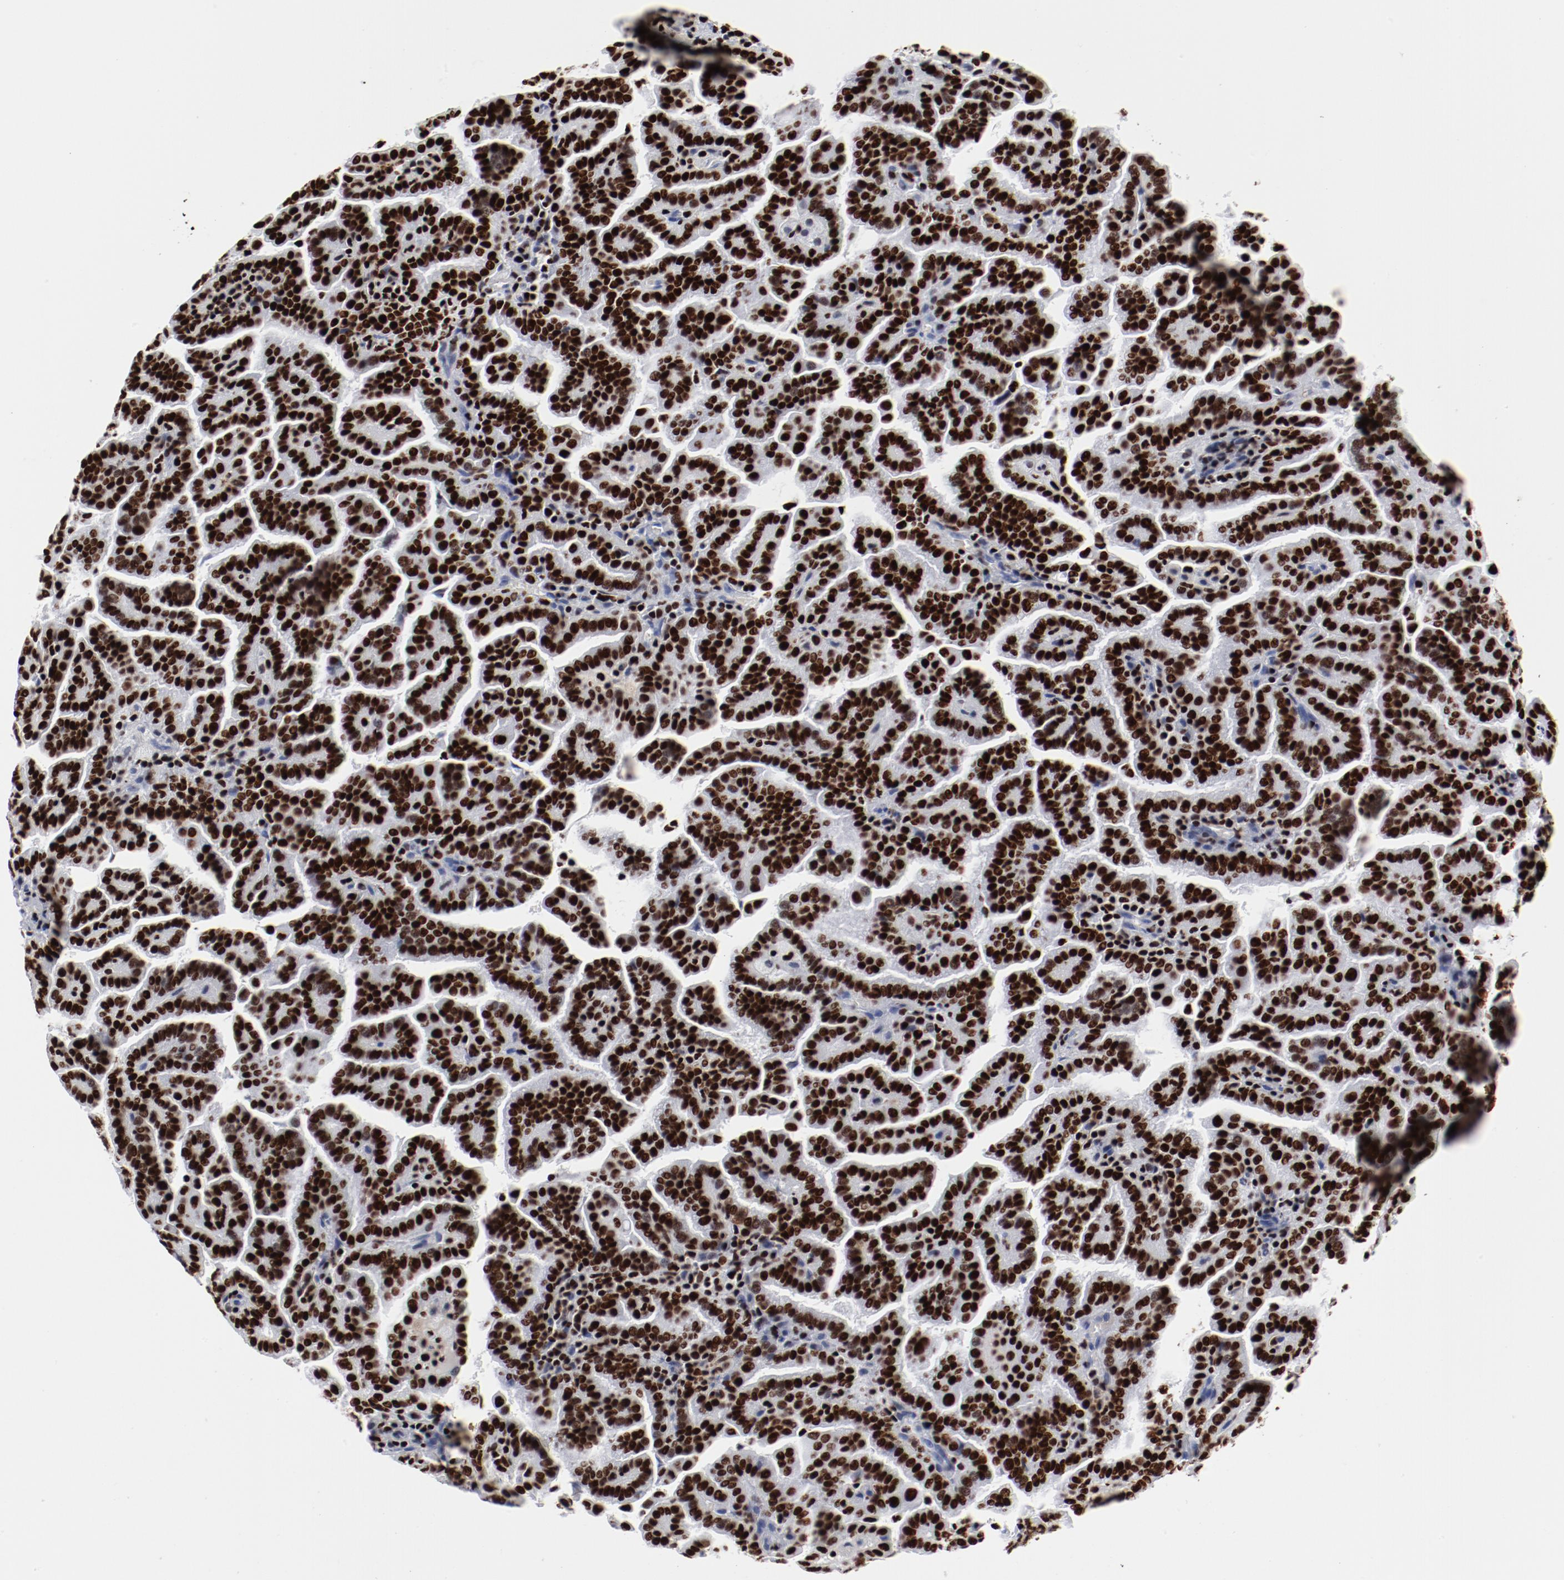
{"staining": {"intensity": "strong", "quantity": ">75%", "location": "nuclear"}, "tissue": "renal cancer", "cell_type": "Tumor cells", "image_type": "cancer", "snomed": [{"axis": "morphology", "description": "Adenocarcinoma, NOS"}, {"axis": "topography", "description": "Kidney"}], "caption": "A high-resolution micrograph shows IHC staining of renal cancer, which displays strong nuclear expression in about >75% of tumor cells.", "gene": "SMARCC2", "patient": {"sex": "male", "age": 61}}